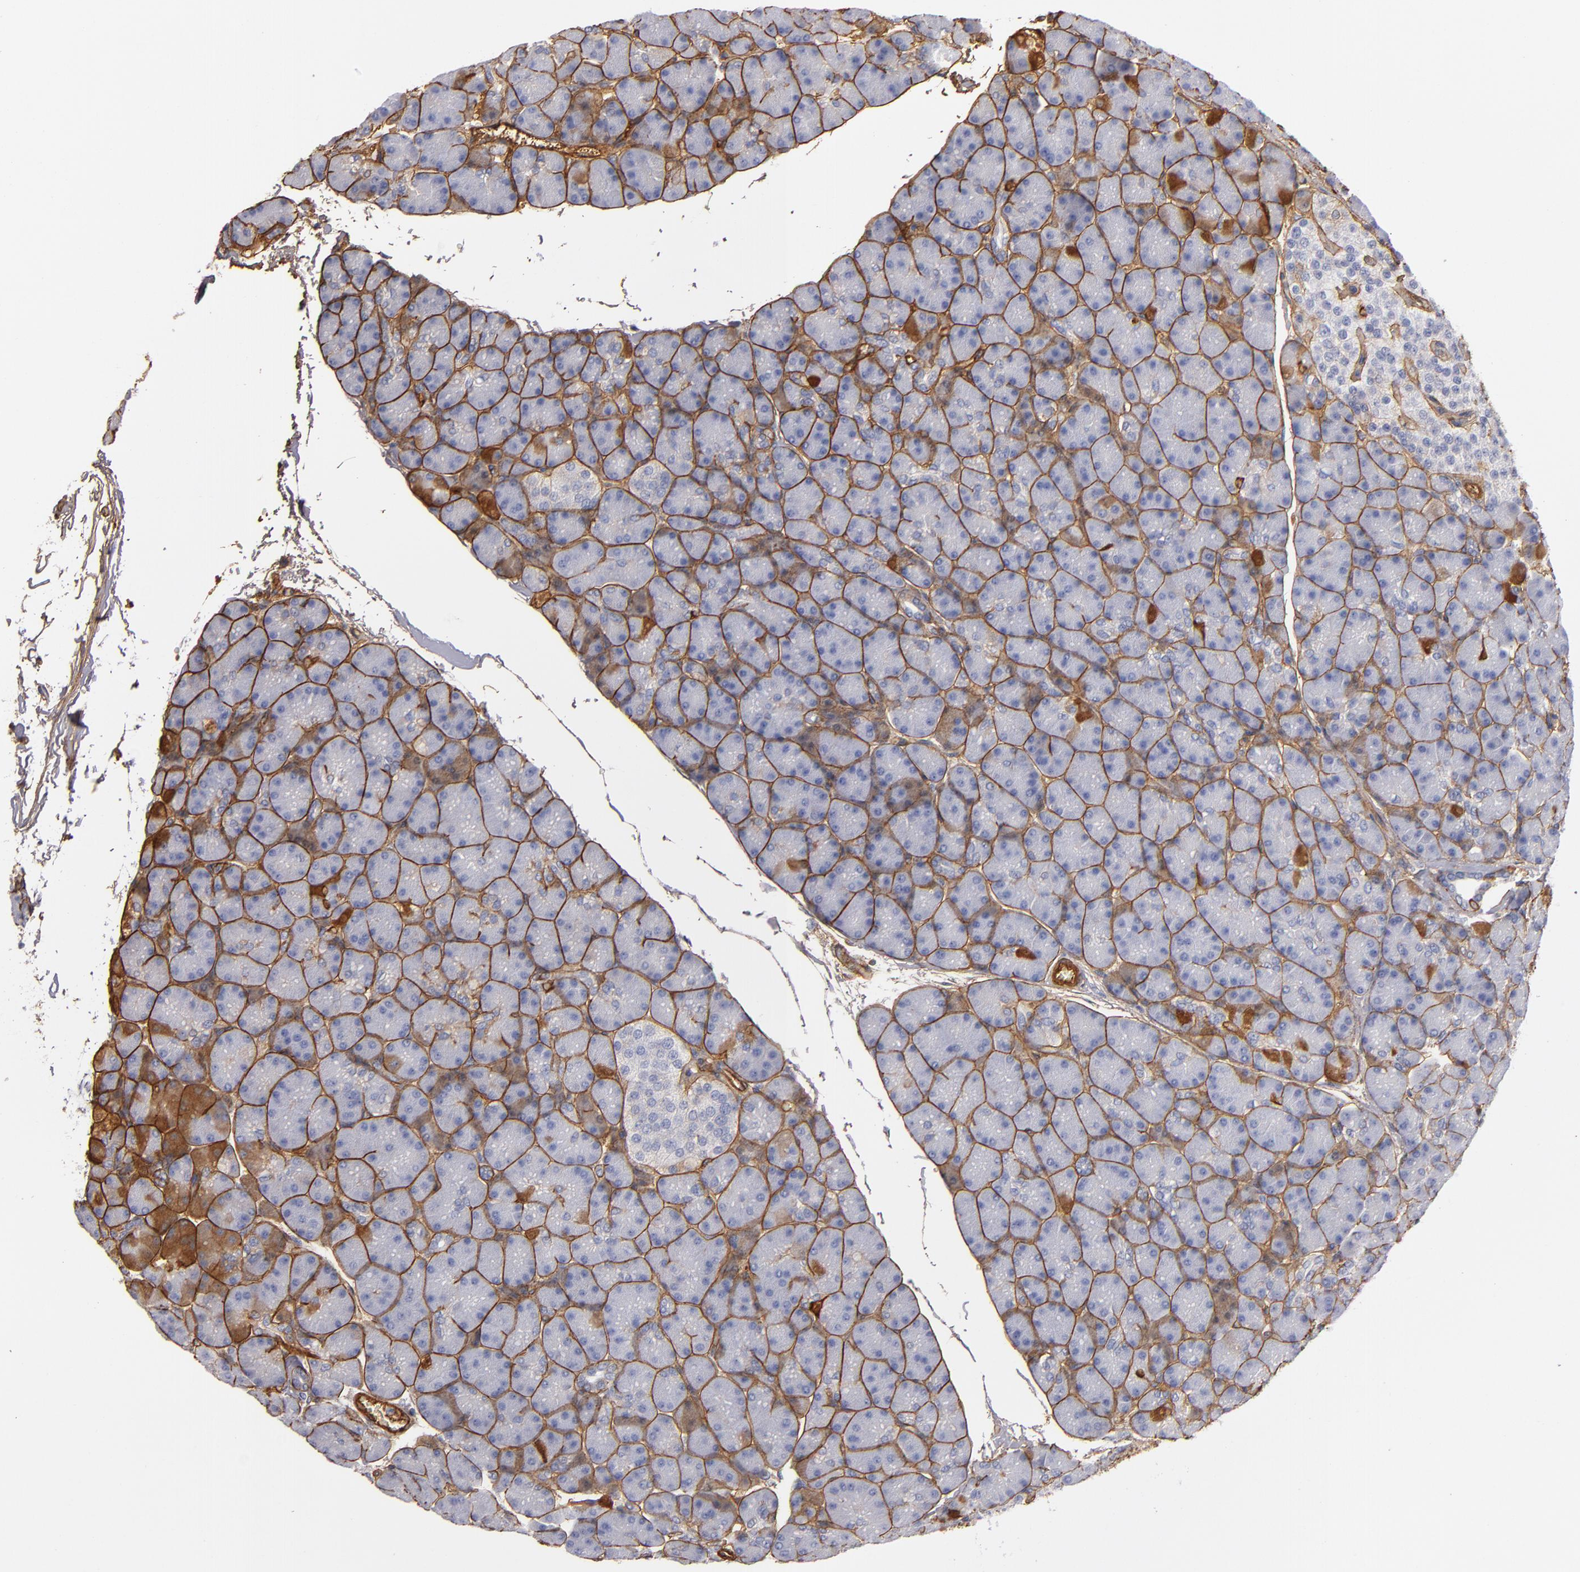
{"staining": {"intensity": "moderate", "quantity": ">75%", "location": "cytoplasmic/membranous"}, "tissue": "pancreas", "cell_type": "Exocrine glandular cells", "image_type": "normal", "snomed": [{"axis": "morphology", "description": "Normal tissue, NOS"}, {"axis": "topography", "description": "Pancreas"}], "caption": "Immunohistochemical staining of normal human pancreas displays moderate cytoplasmic/membranous protein expression in approximately >75% of exocrine glandular cells.", "gene": "LAMC1", "patient": {"sex": "female", "age": 43}}